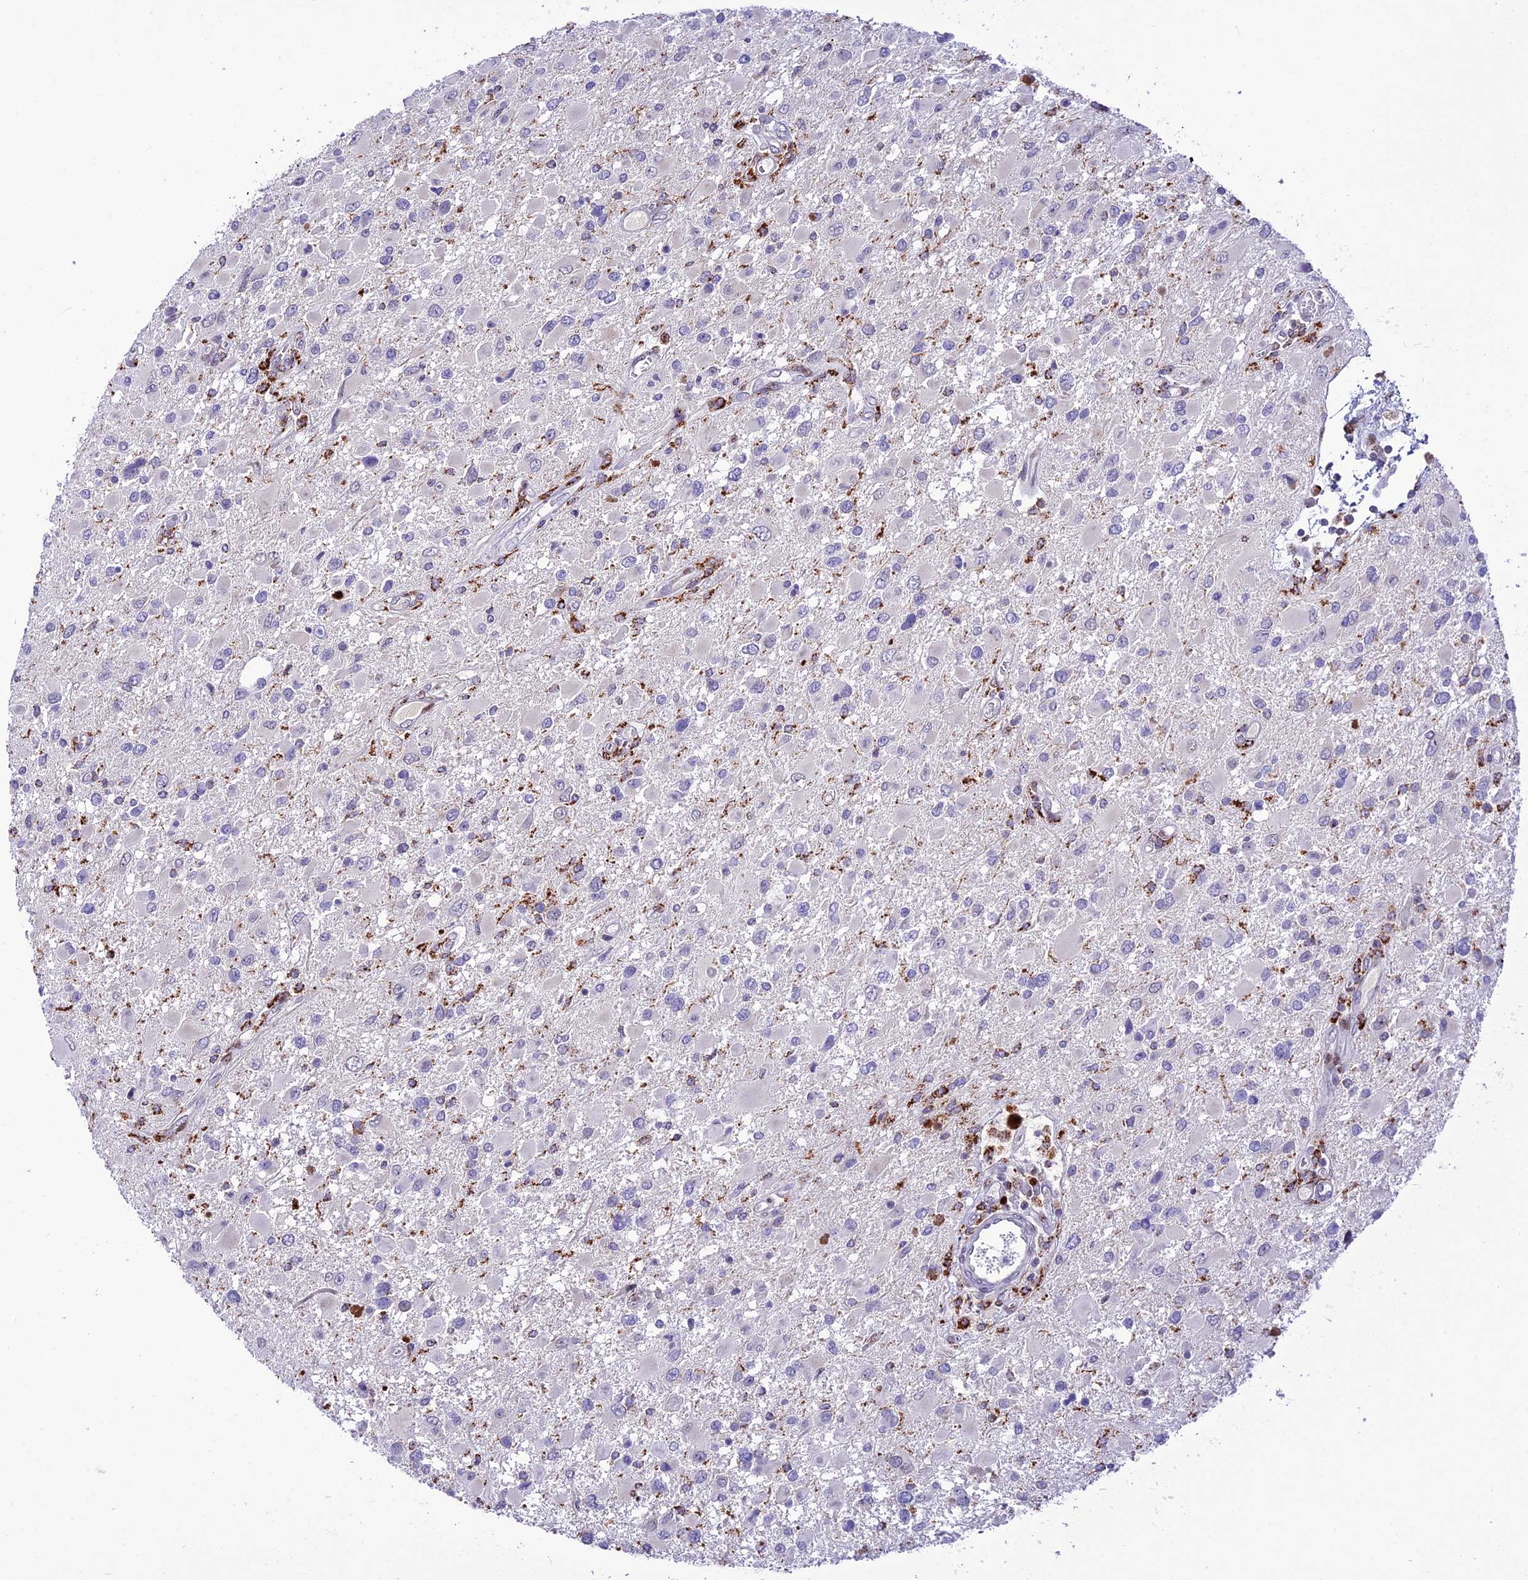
{"staining": {"intensity": "negative", "quantity": "none", "location": "none"}, "tissue": "glioma", "cell_type": "Tumor cells", "image_type": "cancer", "snomed": [{"axis": "morphology", "description": "Glioma, malignant, High grade"}, {"axis": "topography", "description": "Brain"}], "caption": "DAB (3,3'-diaminobenzidine) immunohistochemical staining of human glioma demonstrates no significant expression in tumor cells.", "gene": "HIC1", "patient": {"sex": "male", "age": 53}}